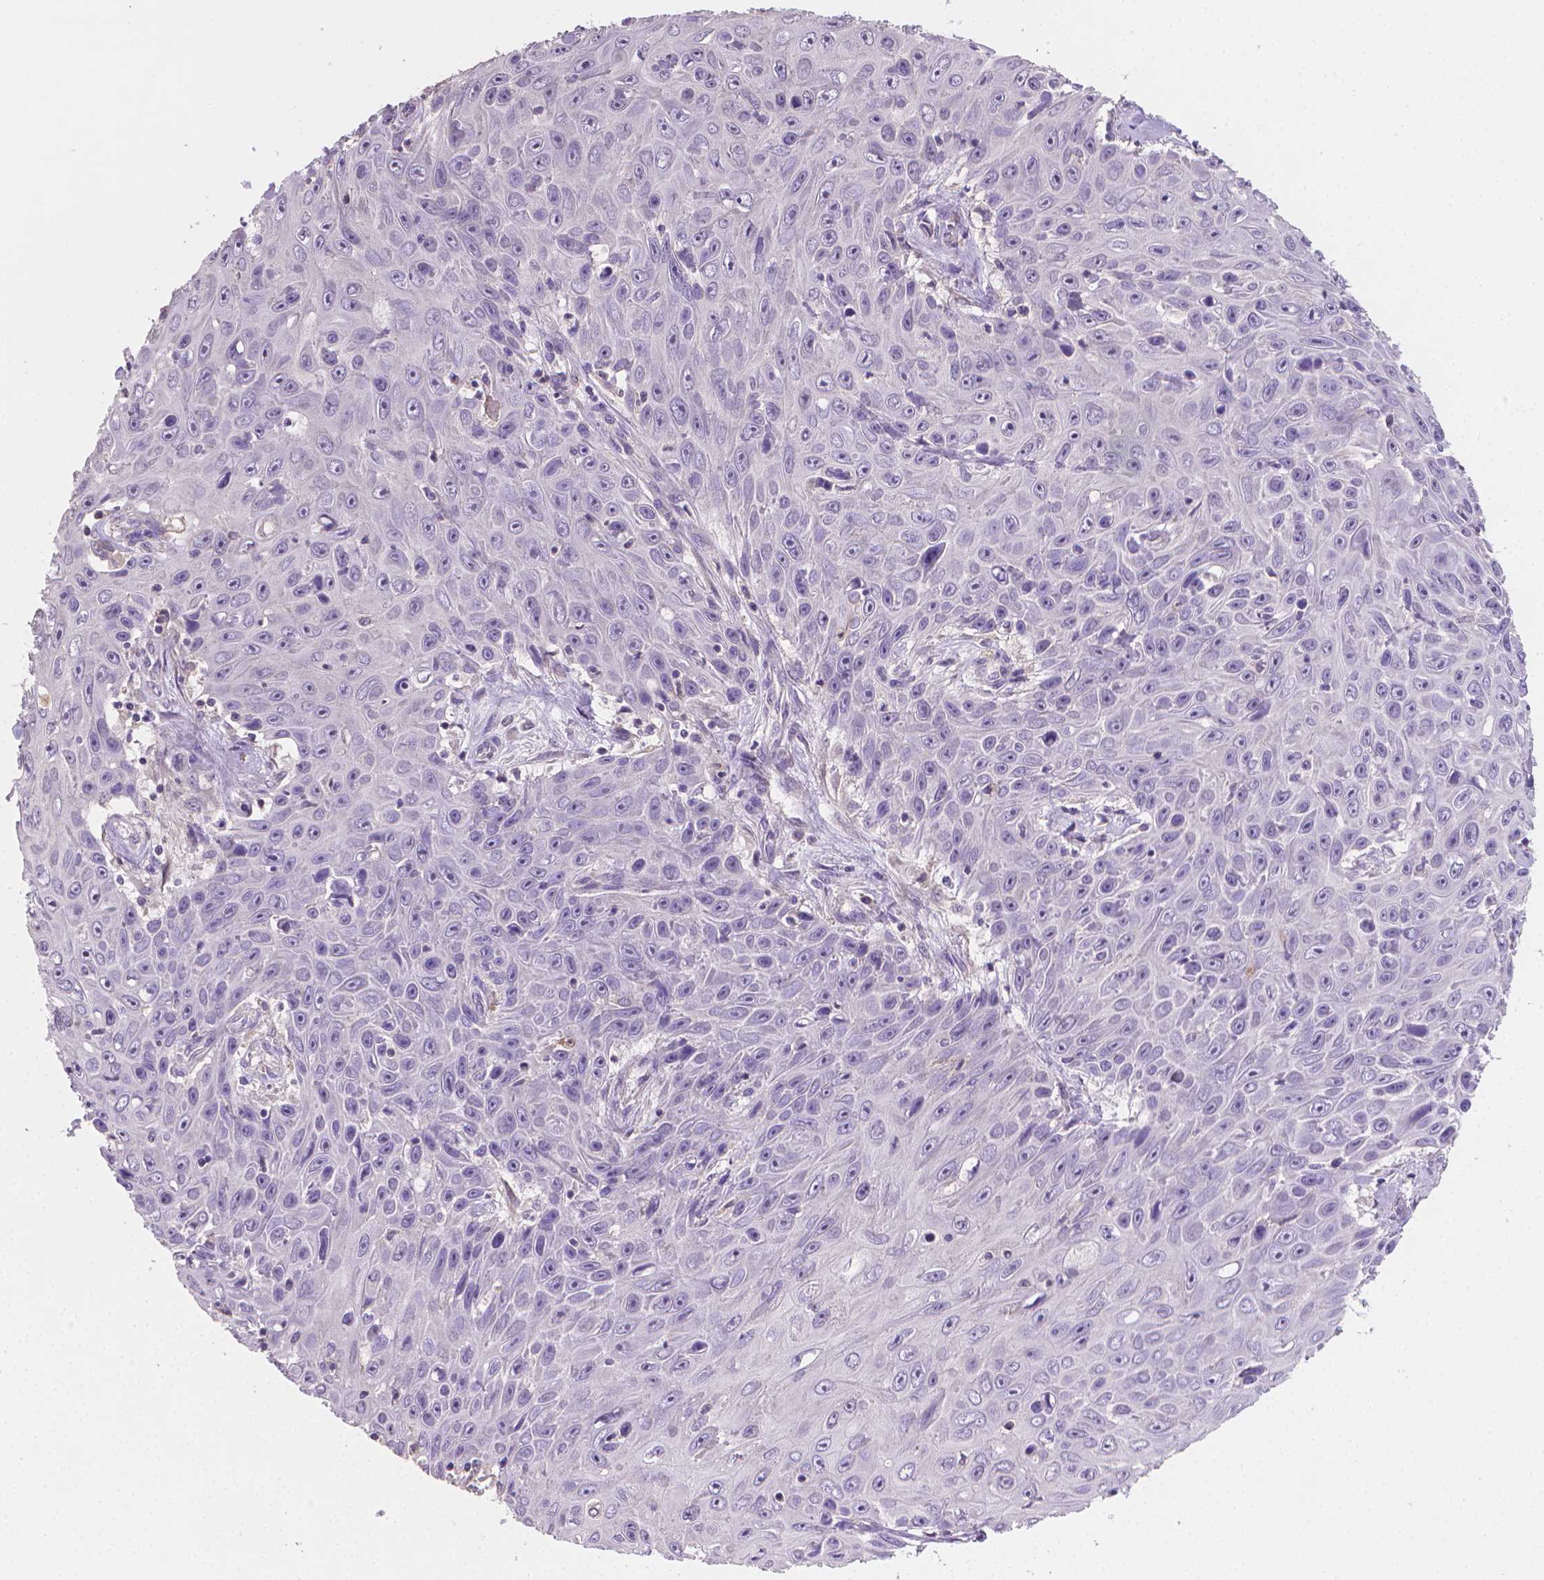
{"staining": {"intensity": "negative", "quantity": "none", "location": "none"}, "tissue": "skin cancer", "cell_type": "Tumor cells", "image_type": "cancer", "snomed": [{"axis": "morphology", "description": "Squamous cell carcinoma, NOS"}, {"axis": "topography", "description": "Skin"}], "caption": "Protein analysis of skin squamous cell carcinoma demonstrates no significant staining in tumor cells. The staining was performed using DAB (3,3'-diaminobenzidine) to visualize the protein expression in brown, while the nuclei were stained in blue with hematoxylin (Magnification: 20x).", "gene": "CATIP", "patient": {"sex": "male", "age": 82}}